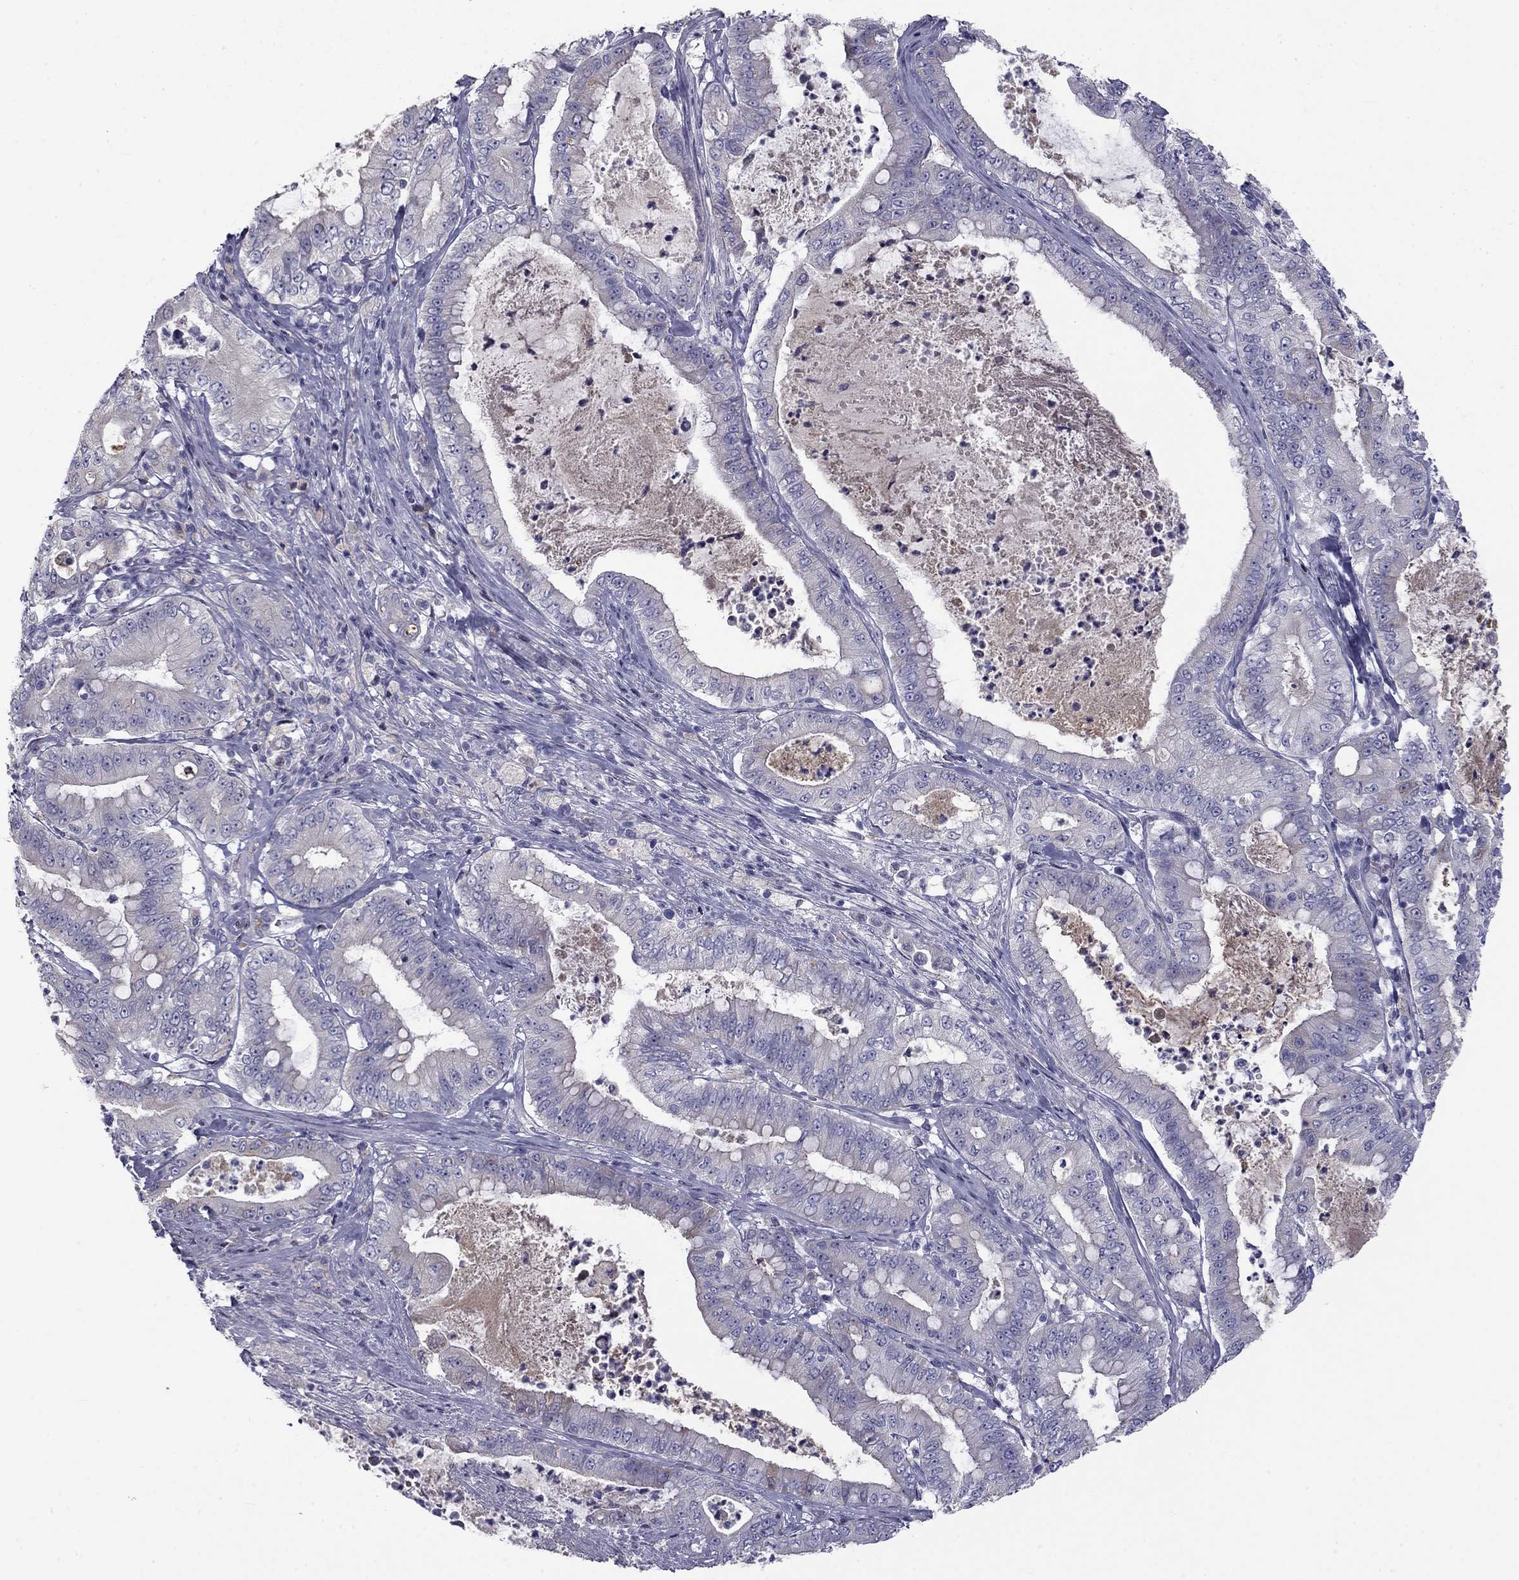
{"staining": {"intensity": "weak", "quantity": "<25%", "location": "cytoplasmic/membranous"}, "tissue": "pancreatic cancer", "cell_type": "Tumor cells", "image_type": "cancer", "snomed": [{"axis": "morphology", "description": "Adenocarcinoma, NOS"}, {"axis": "topography", "description": "Pancreas"}], "caption": "Immunohistochemical staining of adenocarcinoma (pancreatic) demonstrates no significant expression in tumor cells.", "gene": "CLPSL2", "patient": {"sex": "male", "age": 71}}